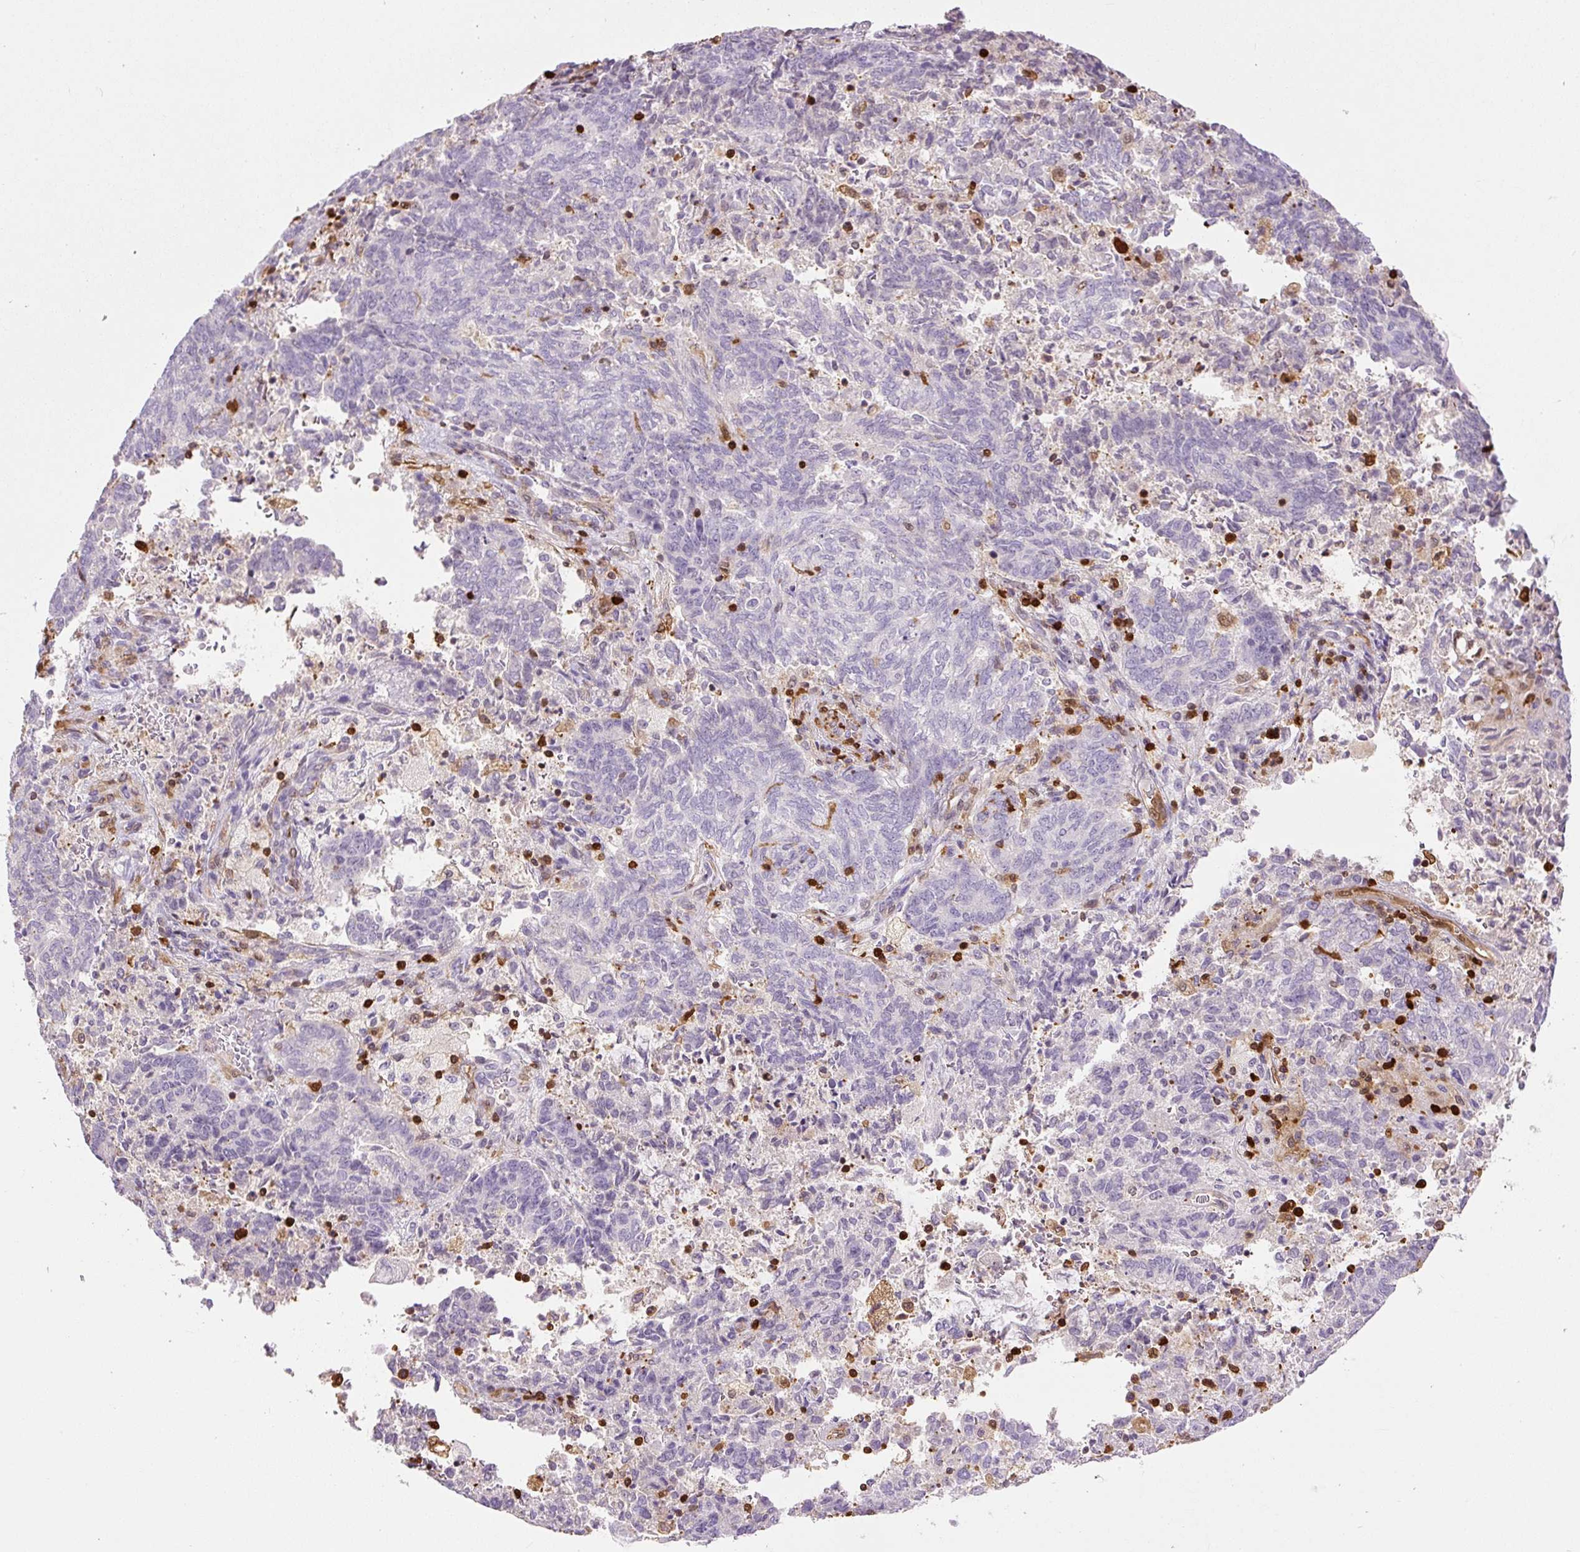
{"staining": {"intensity": "negative", "quantity": "none", "location": "none"}, "tissue": "endometrial cancer", "cell_type": "Tumor cells", "image_type": "cancer", "snomed": [{"axis": "morphology", "description": "Adenocarcinoma, NOS"}, {"axis": "topography", "description": "Endometrium"}], "caption": "Immunohistochemistry (IHC) of adenocarcinoma (endometrial) exhibits no positivity in tumor cells. (DAB (3,3'-diaminobenzidine) immunohistochemistry (IHC), high magnification).", "gene": "S100A4", "patient": {"sex": "female", "age": 80}}